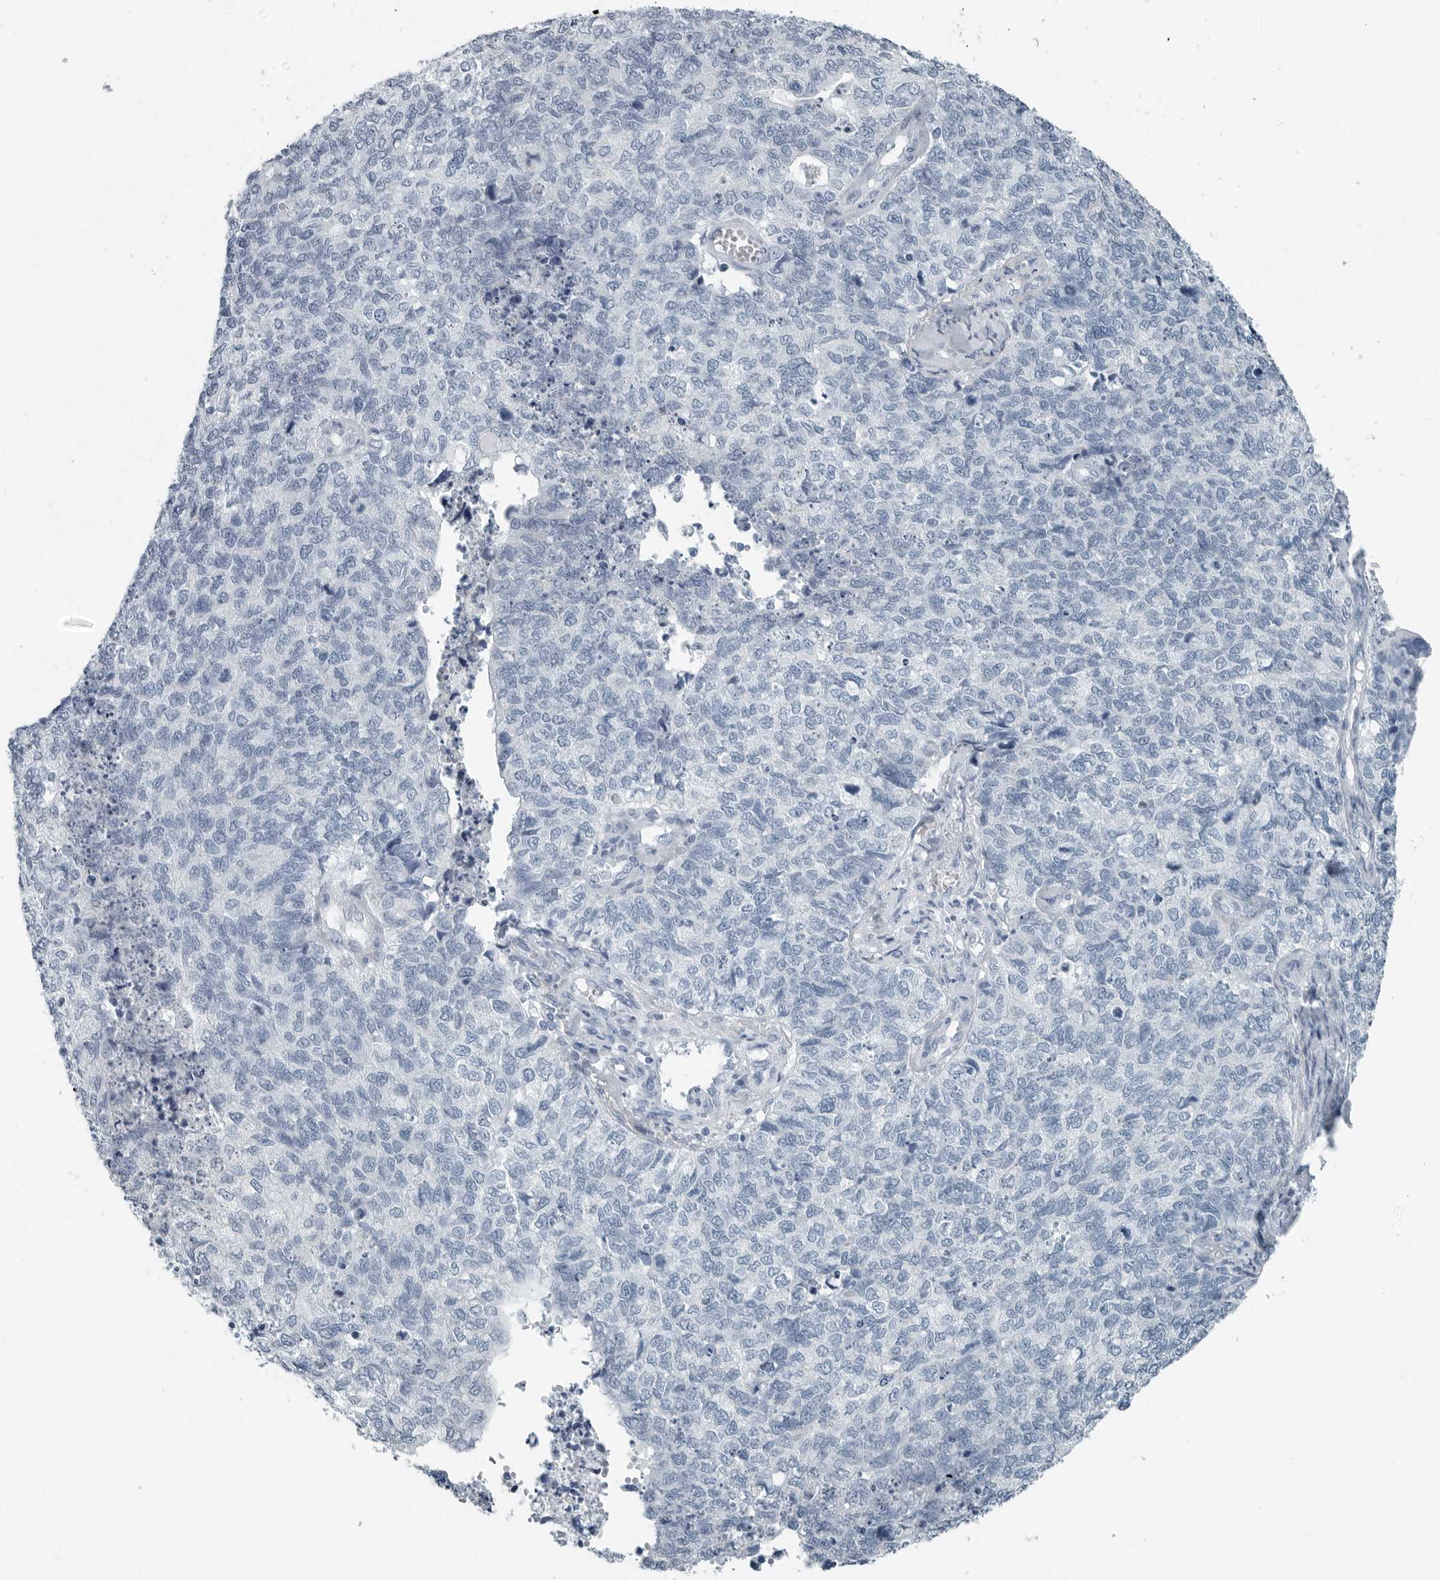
{"staining": {"intensity": "negative", "quantity": "none", "location": "none"}, "tissue": "cervical cancer", "cell_type": "Tumor cells", "image_type": "cancer", "snomed": [{"axis": "morphology", "description": "Squamous cell carcinoma, NOS"}, {"axis": "topography", "description": "Cervix"}], "caption": "Tumor cells show no significant protein expression in cervical cancer.", "gene": "ZPBP2", "patient": {"sex": "female", "age": 63}}